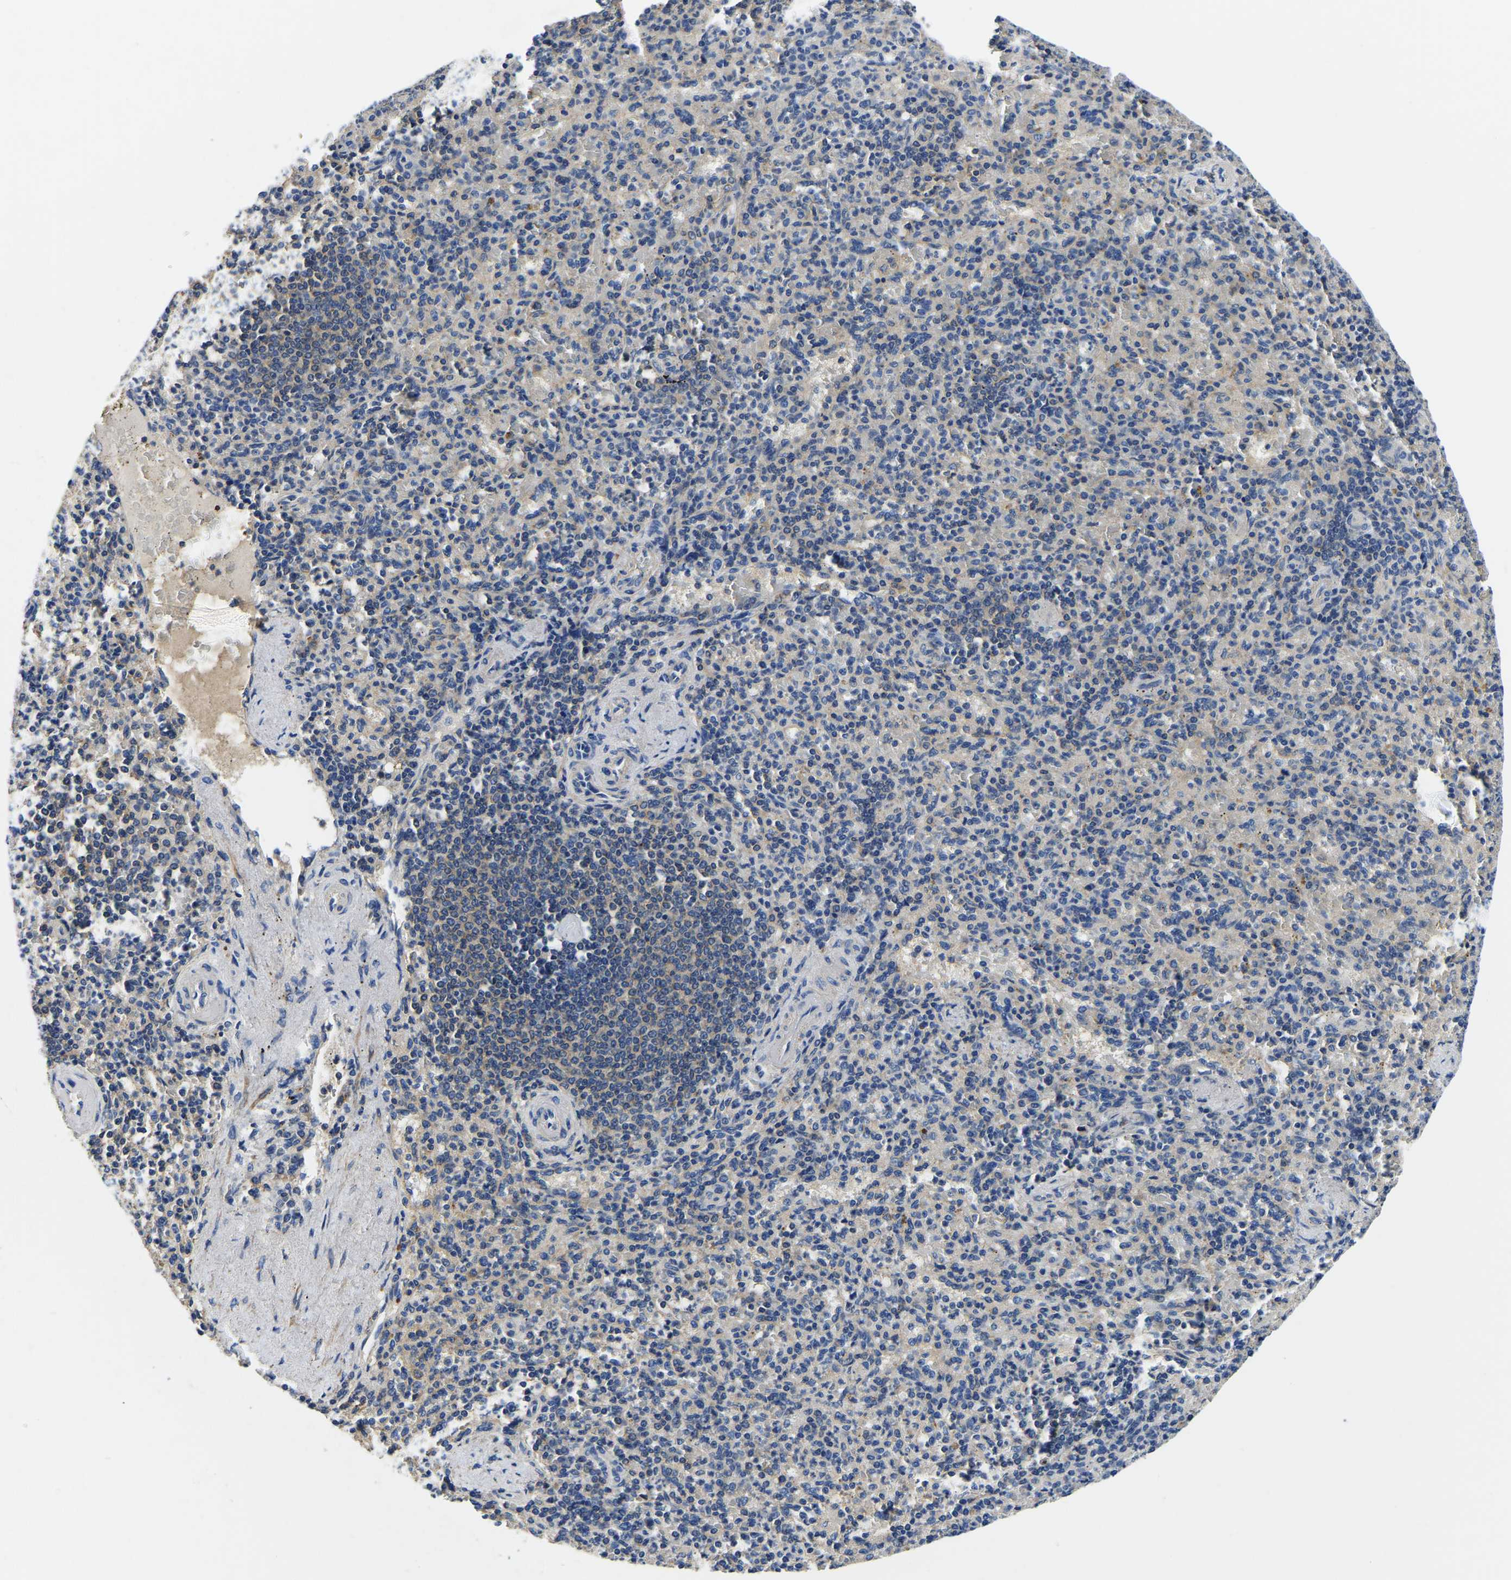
{"staining": {"intensity": "moderate", "quantity": "<25%", "location": "cytoplasmic/membranous"}, "tissue": "spleen", "cell_type": "Cells in red pulp", "image_type": "normal", "snomed": [{"axis": "morphology", "description": "Normal tissue, NOS"}, {"axis": "topography", "description": "Spleen"}], "caption": "Spleen stained with DAB (3,3'-diaminobenzidine) IHC exhibits low levels of moderate cytoplasmic/membranous positivity in approximately <25% of cells in red pulp. The staining is performed using DAB (3,3'-diaminobenzidine) brown chromogen to label protein expression. The nuclei are counter-stained blue using hematoxylin.", "gene": "STAT2", "patient": {"sex": "female", "age": 74}}